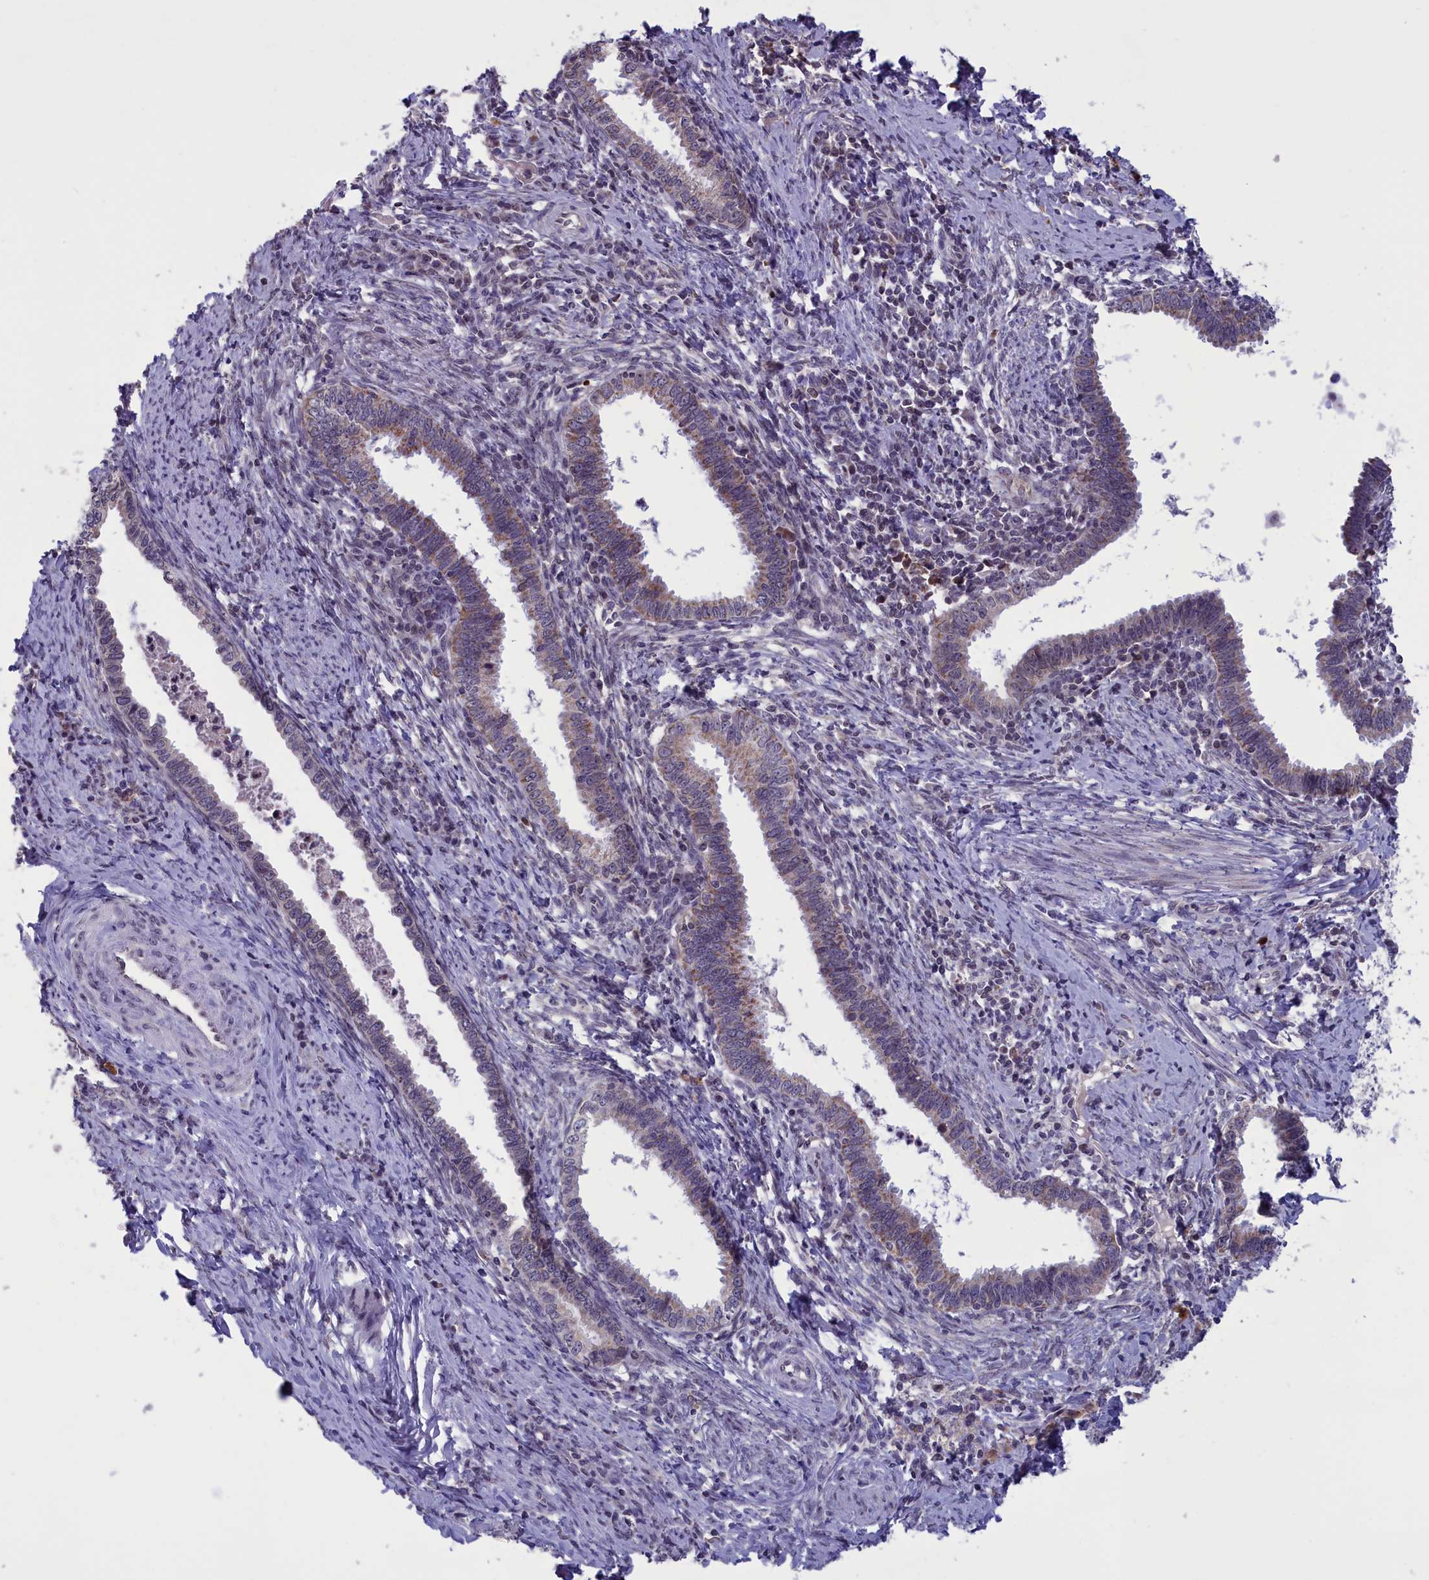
{"staining": {"intensity": "weak", "quantity": ">75%", "location": "cytoplasmic/membranous"}, "tissue": "cervical cancer", "cell_type": "Tumor cells", "image_type": "cancer", "snomed": [{"axis": "morphology", "description": "Adenocarcinoma, NOS"}, {"axis": "topography", "description": "Cervix"}], "caption": "Cervical adenocarcinoma stained with immunohistochemistry reveals weak cytoplasmic/membranous expression in about >75% of tumor cells.", "gene": "PARS2", "patient": {"sex": "female", "age": 36}}